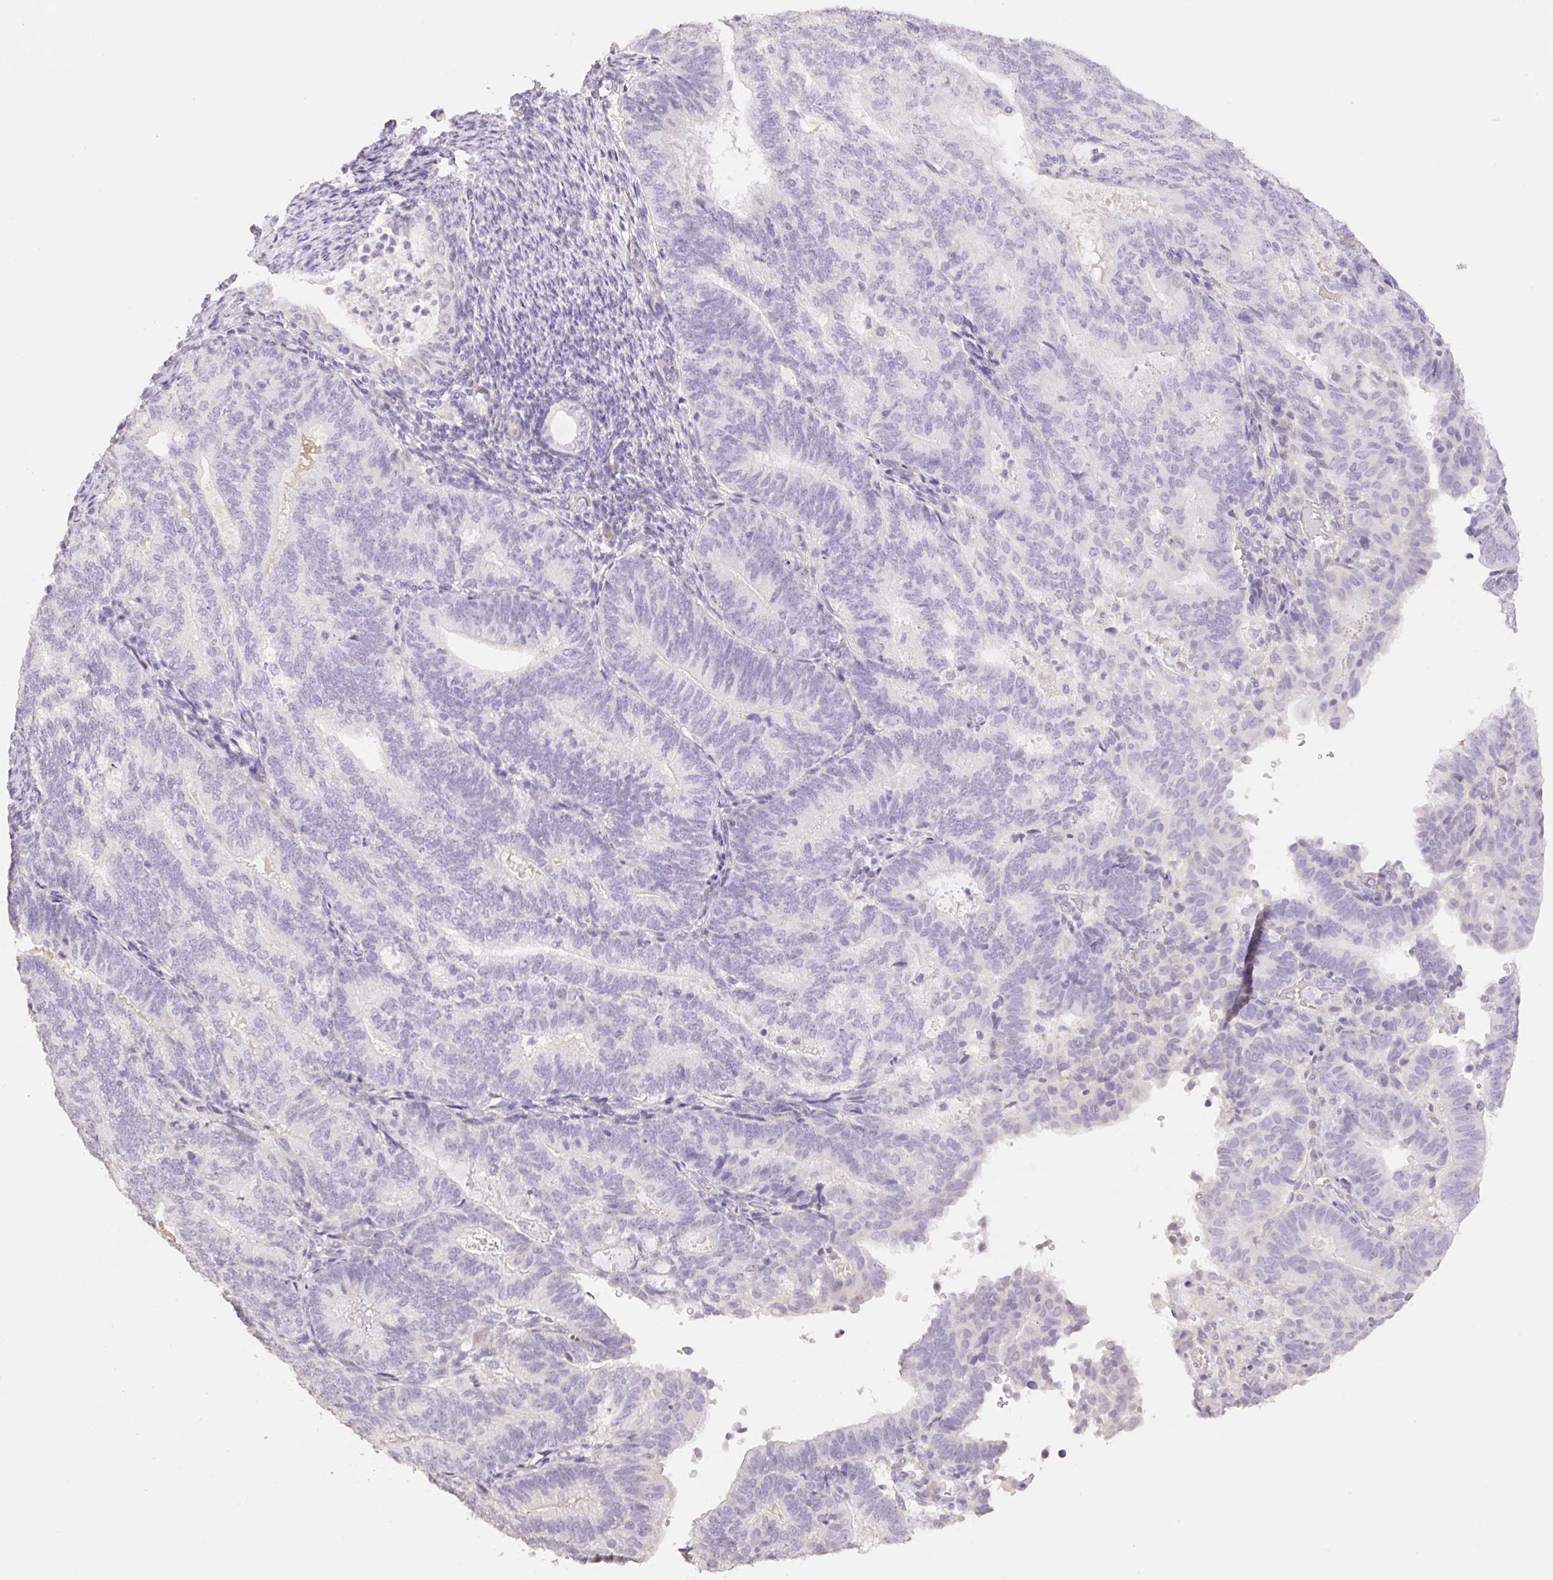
{"staining": {"intensity": "negative", "quantity": "none", "location": "none"}, "tissue": "endometrial cancer", "cell_type": "Tumor cells", "image_type": "cancer", "snomed": [{"axis": "morphology", "description": "Adenocarcinoma, NOS"}, {"axis": "topography", "description": "Endometrium"}], "caption": "A micrograph of endometrial cancer stained for a protein displays no brown staining in tumor cells.", "gene": "HCRTR2", "patient": {"sex": "female", "age": 70}}